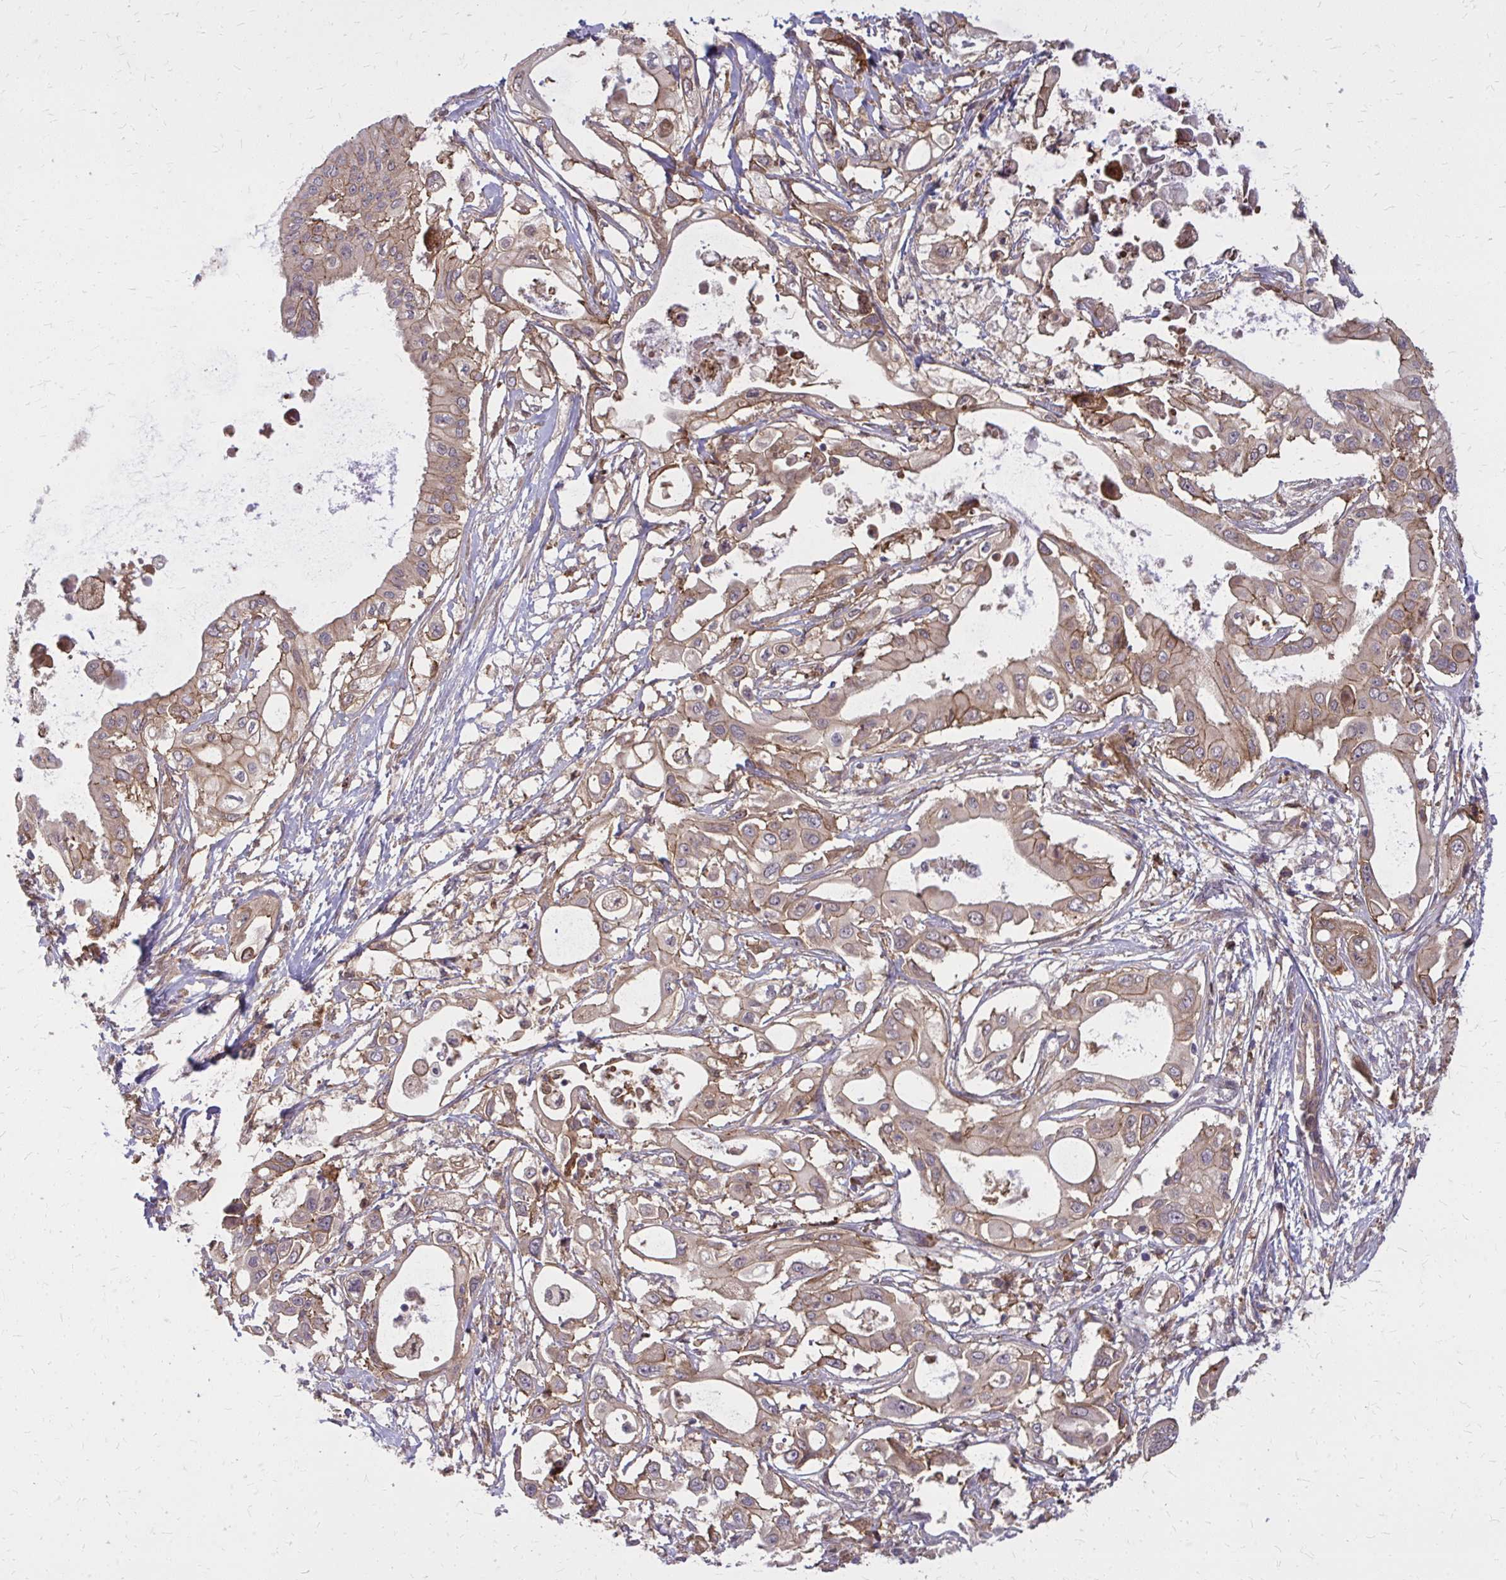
{"staining": {"intensity": "moderate", "quantity": ">75%", "location": "cytoplasmic/membranous"}, "tissue": "pancreatic cancer", "cell_type": "Tumor cells", "image_type": "cancer", "snomed": [{"axis": "morphology", "description": "Adenocarcinoma, NOS"}, {"axis": "topography", "description": "Pancreas"}], "caption": "Moderate cytoplasmic/membranous protein staining is identified in about >75% of tumor cells in pancreatic cancer.", "gene": "OXNAD1", "patient": {"sex": "female", "age": 68}}